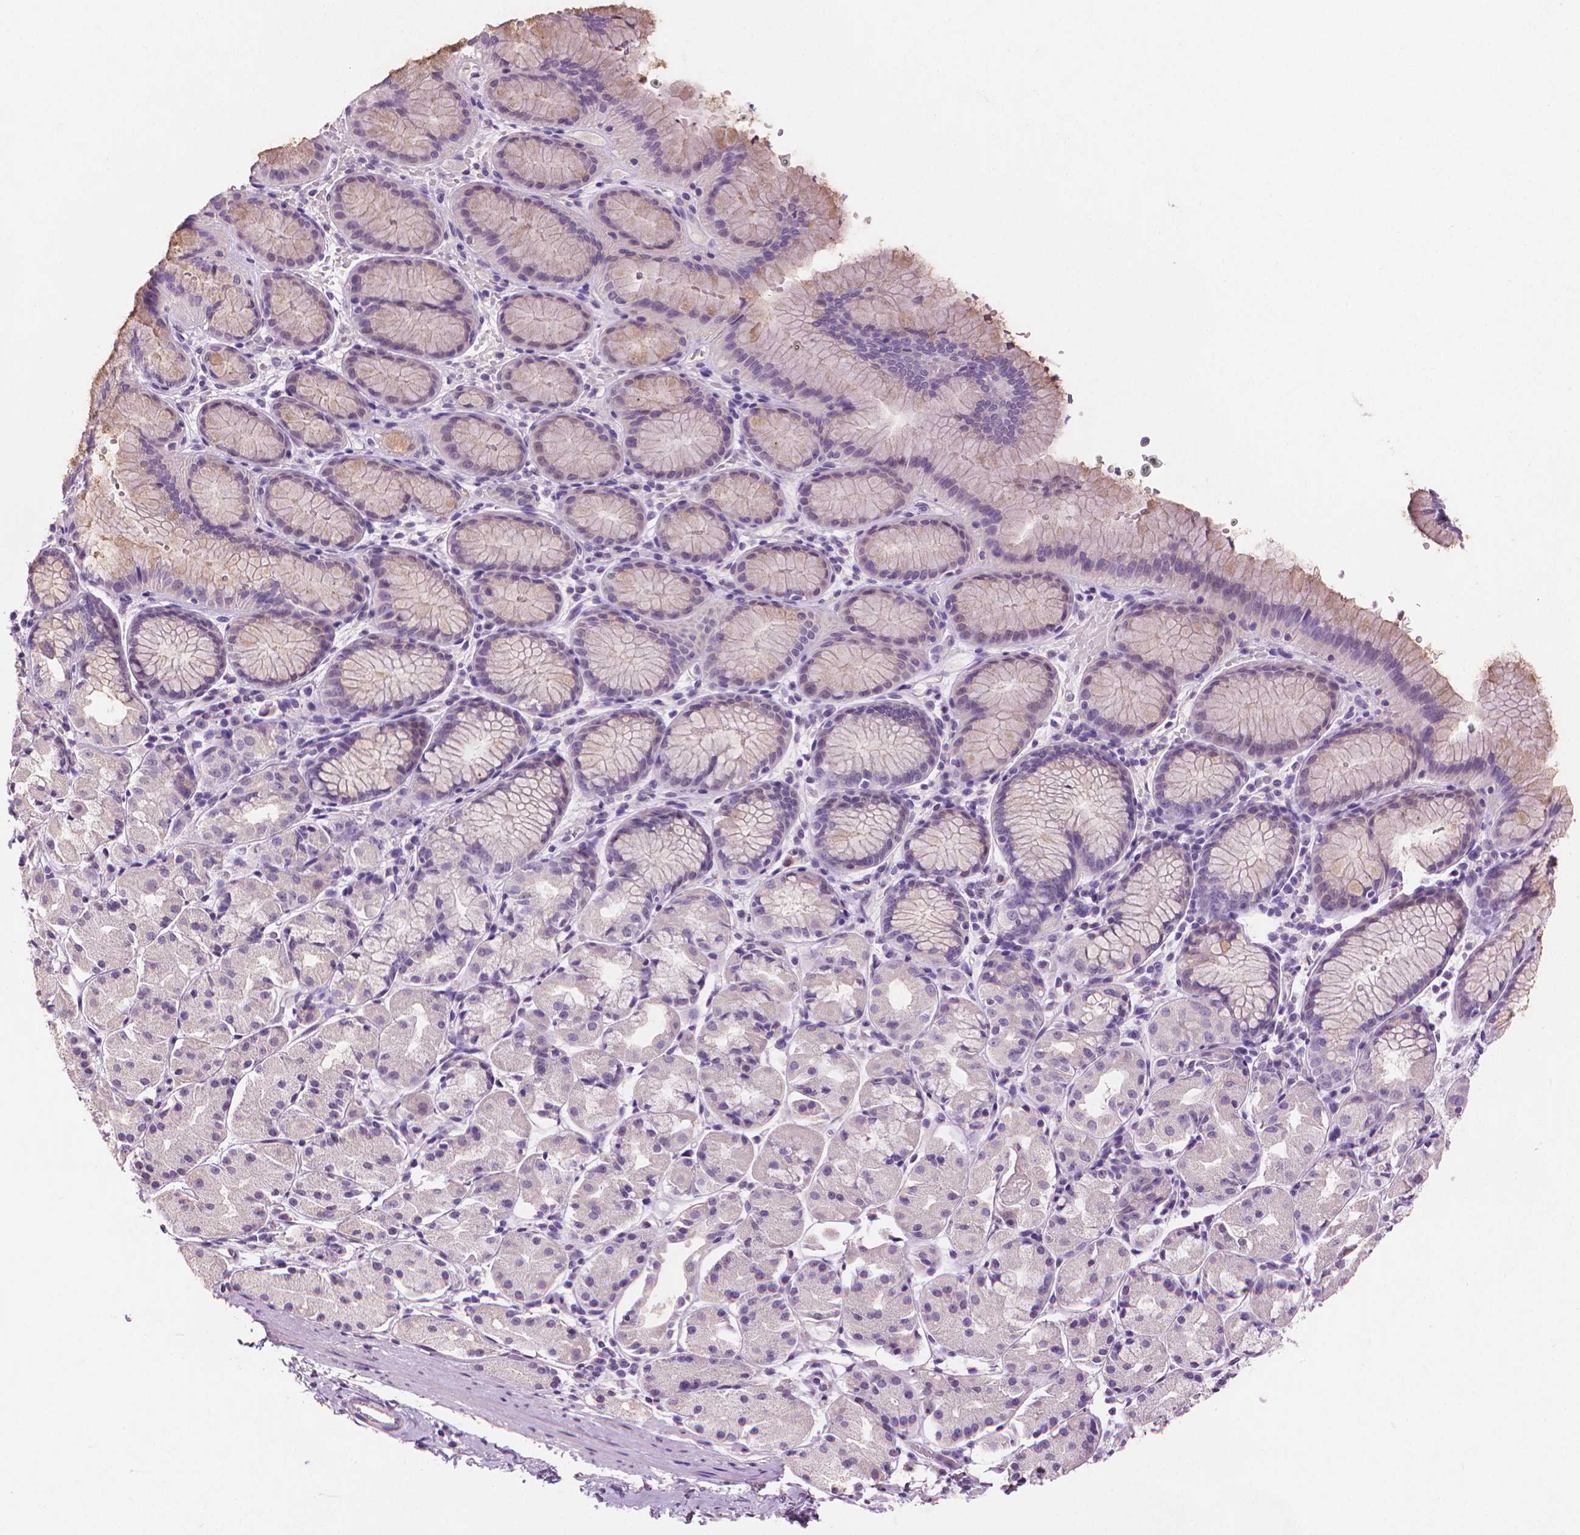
{"staining": {"intensity": "negative", "quantity": "none", "location": "none"}, "tissue": "stomach", "cell_type": "Glandular cells", "image_type": "normal", "snomed": [{"axis": "morphology", "description": "Normal tissue, NOS"}, {"axis": "topography", "description": "Stomach, upper"}], "caption": "The micrograph demonstrates no staining of glandular cells in unremarkable stomach.", "gene": "MLANA", "patient": {"sex": "male", "age": 47}}